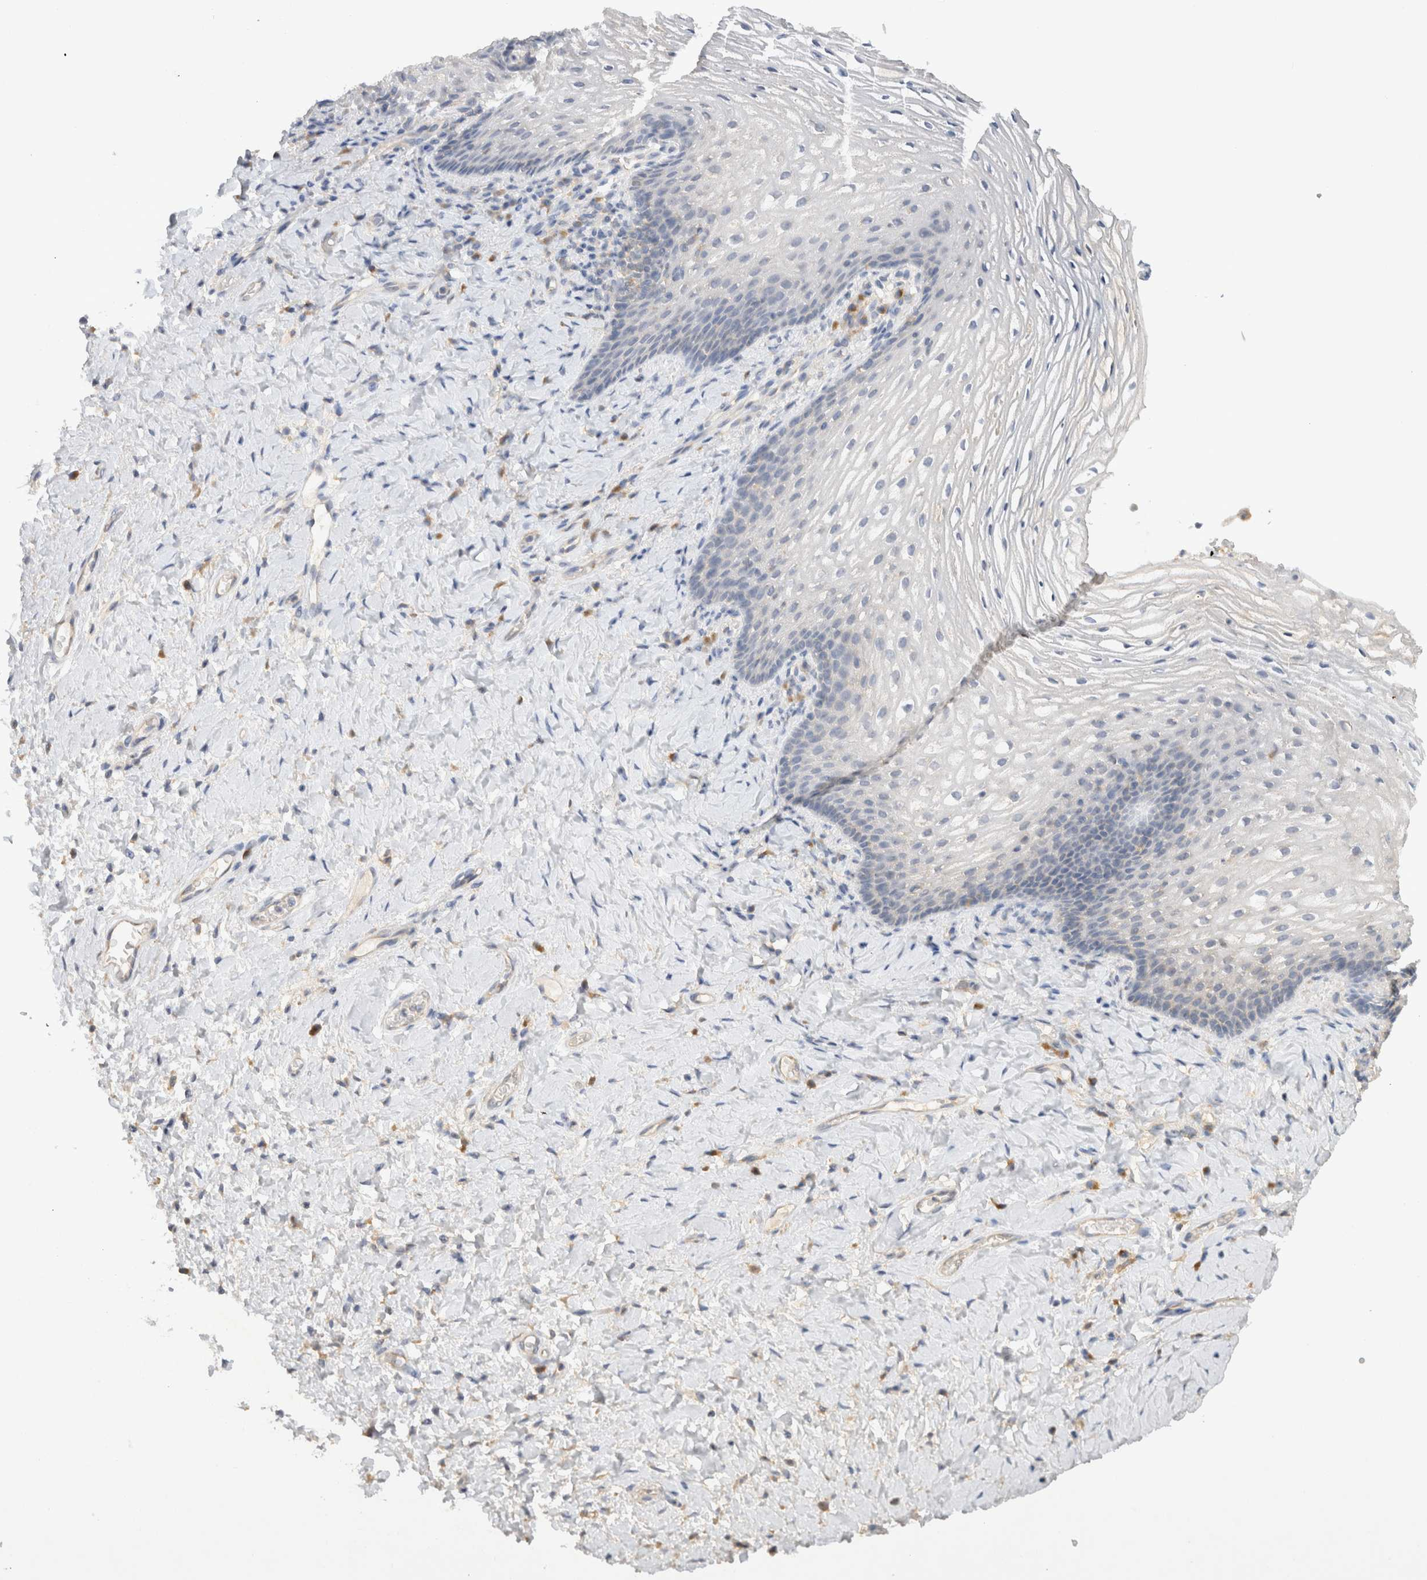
{"staining": {"intensity": "negative", "quantity": "none", "location": "none"}, "tissue": "vagina", "cell_type": "Squamous epithelial cells", "image_type": "normal", "snomed": [{"axis": "morphology", "description": "Normal tissue, NOS"}, {"axis": "topography", "description": "Vagina"}], "caption": "An image of vagina stained for a protein exhibits no brown staining in squamous epithelial cells. Brightfield microscopy of IHC stained with DAB (brown) and hematoxylin (blue), captured at high magnification.", "gene": "GAS1", "patient": {"sex": "female", "age": 60}}